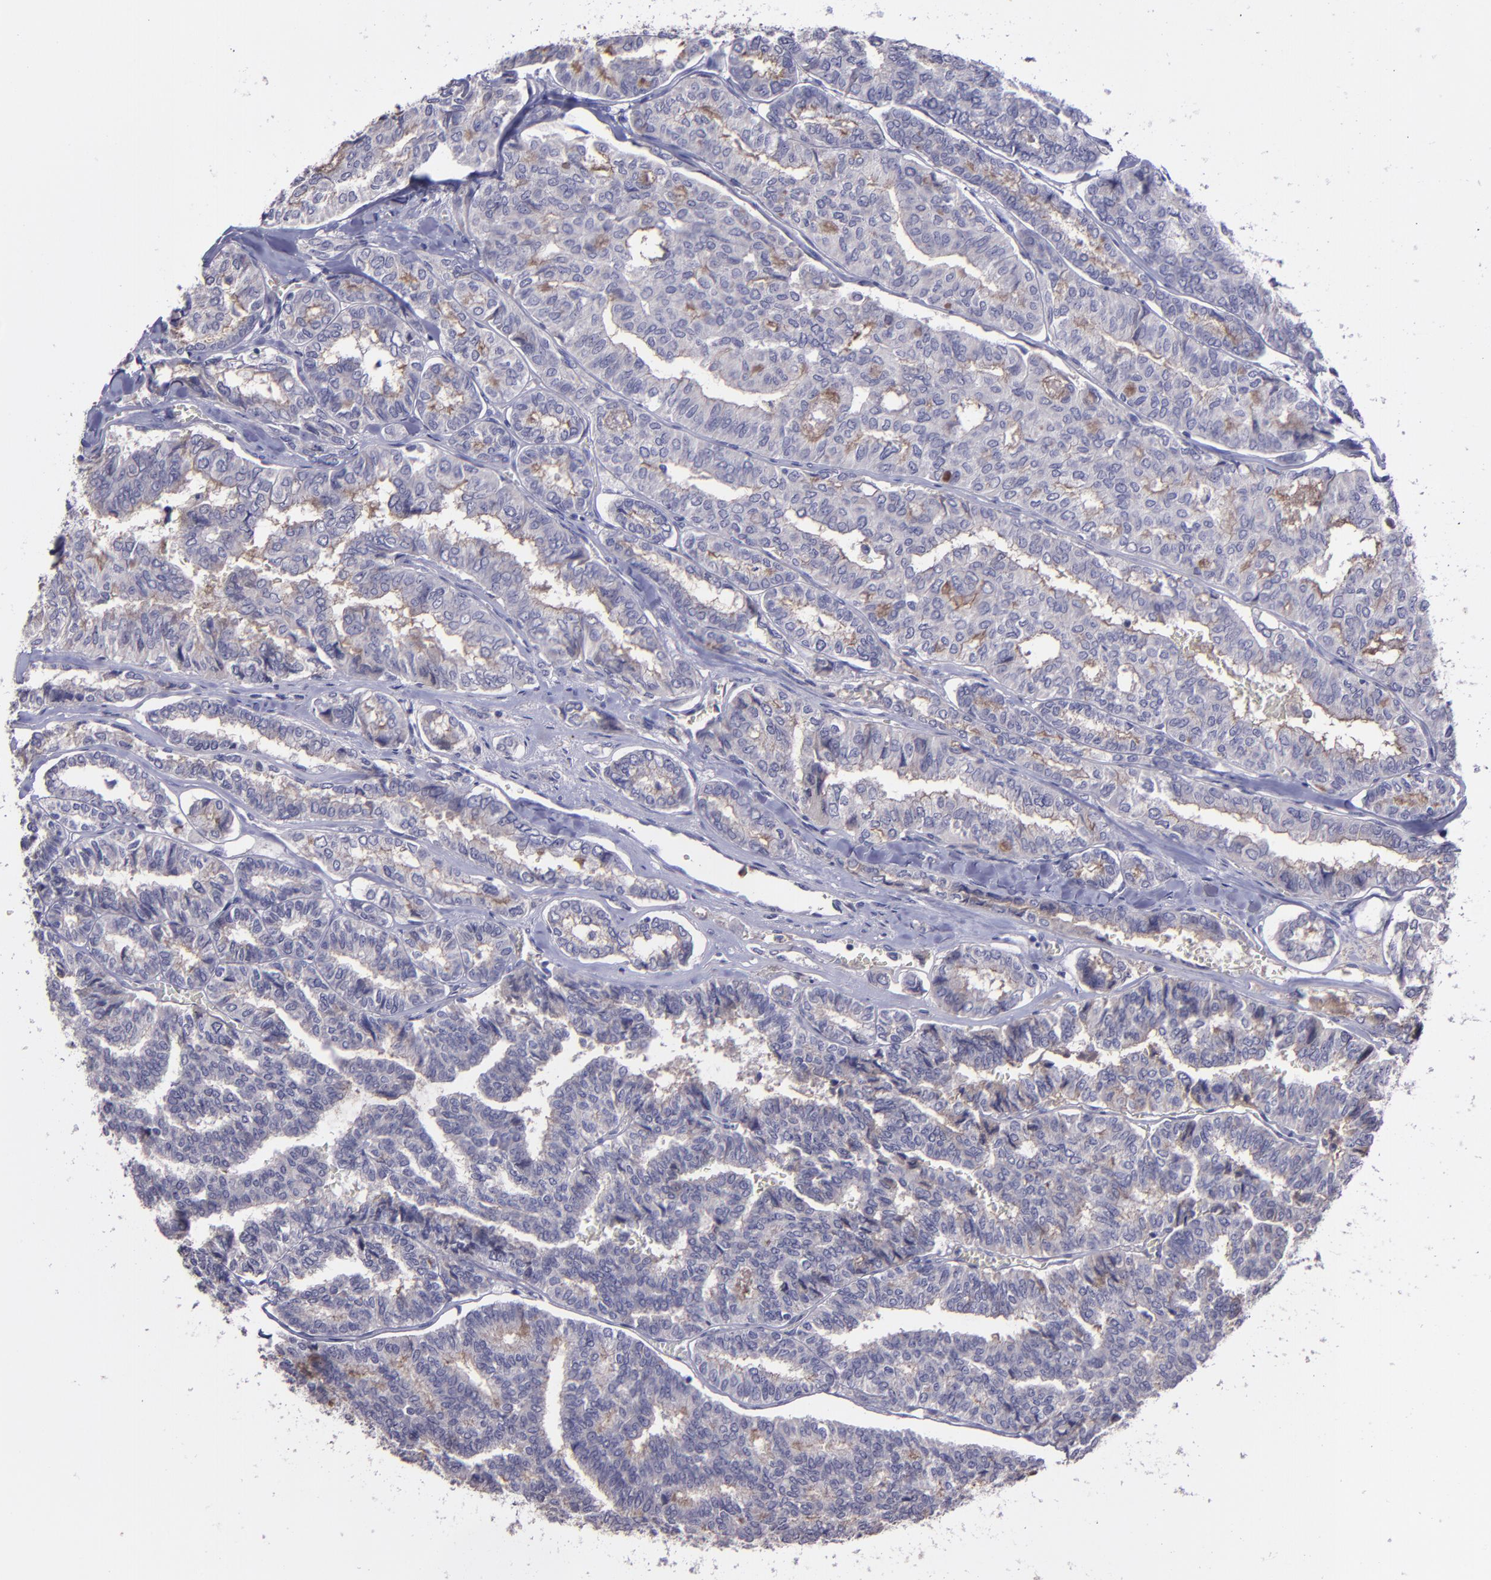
{"staining": {"intensity": "weak", "quantity": "<25%", "location": "cytoplasmic/membranous"}, "tissue": "thyroid cancer", "cell_type": "Tumor cells", "image_type": "cancer", "snomed": [{"axis": "morphology", "description": "Papillary adenocarcinoma, NOS"}, {"axis": "topography", "description": "Thyroid gland"}], "caption": "This is an immunohistochemistry micrograph of papillary adenocarcinoma (thyroid). There is no staining in tumor cells.", "gene": "MASP1", "patient": {"sex": "female", "age": 35}}